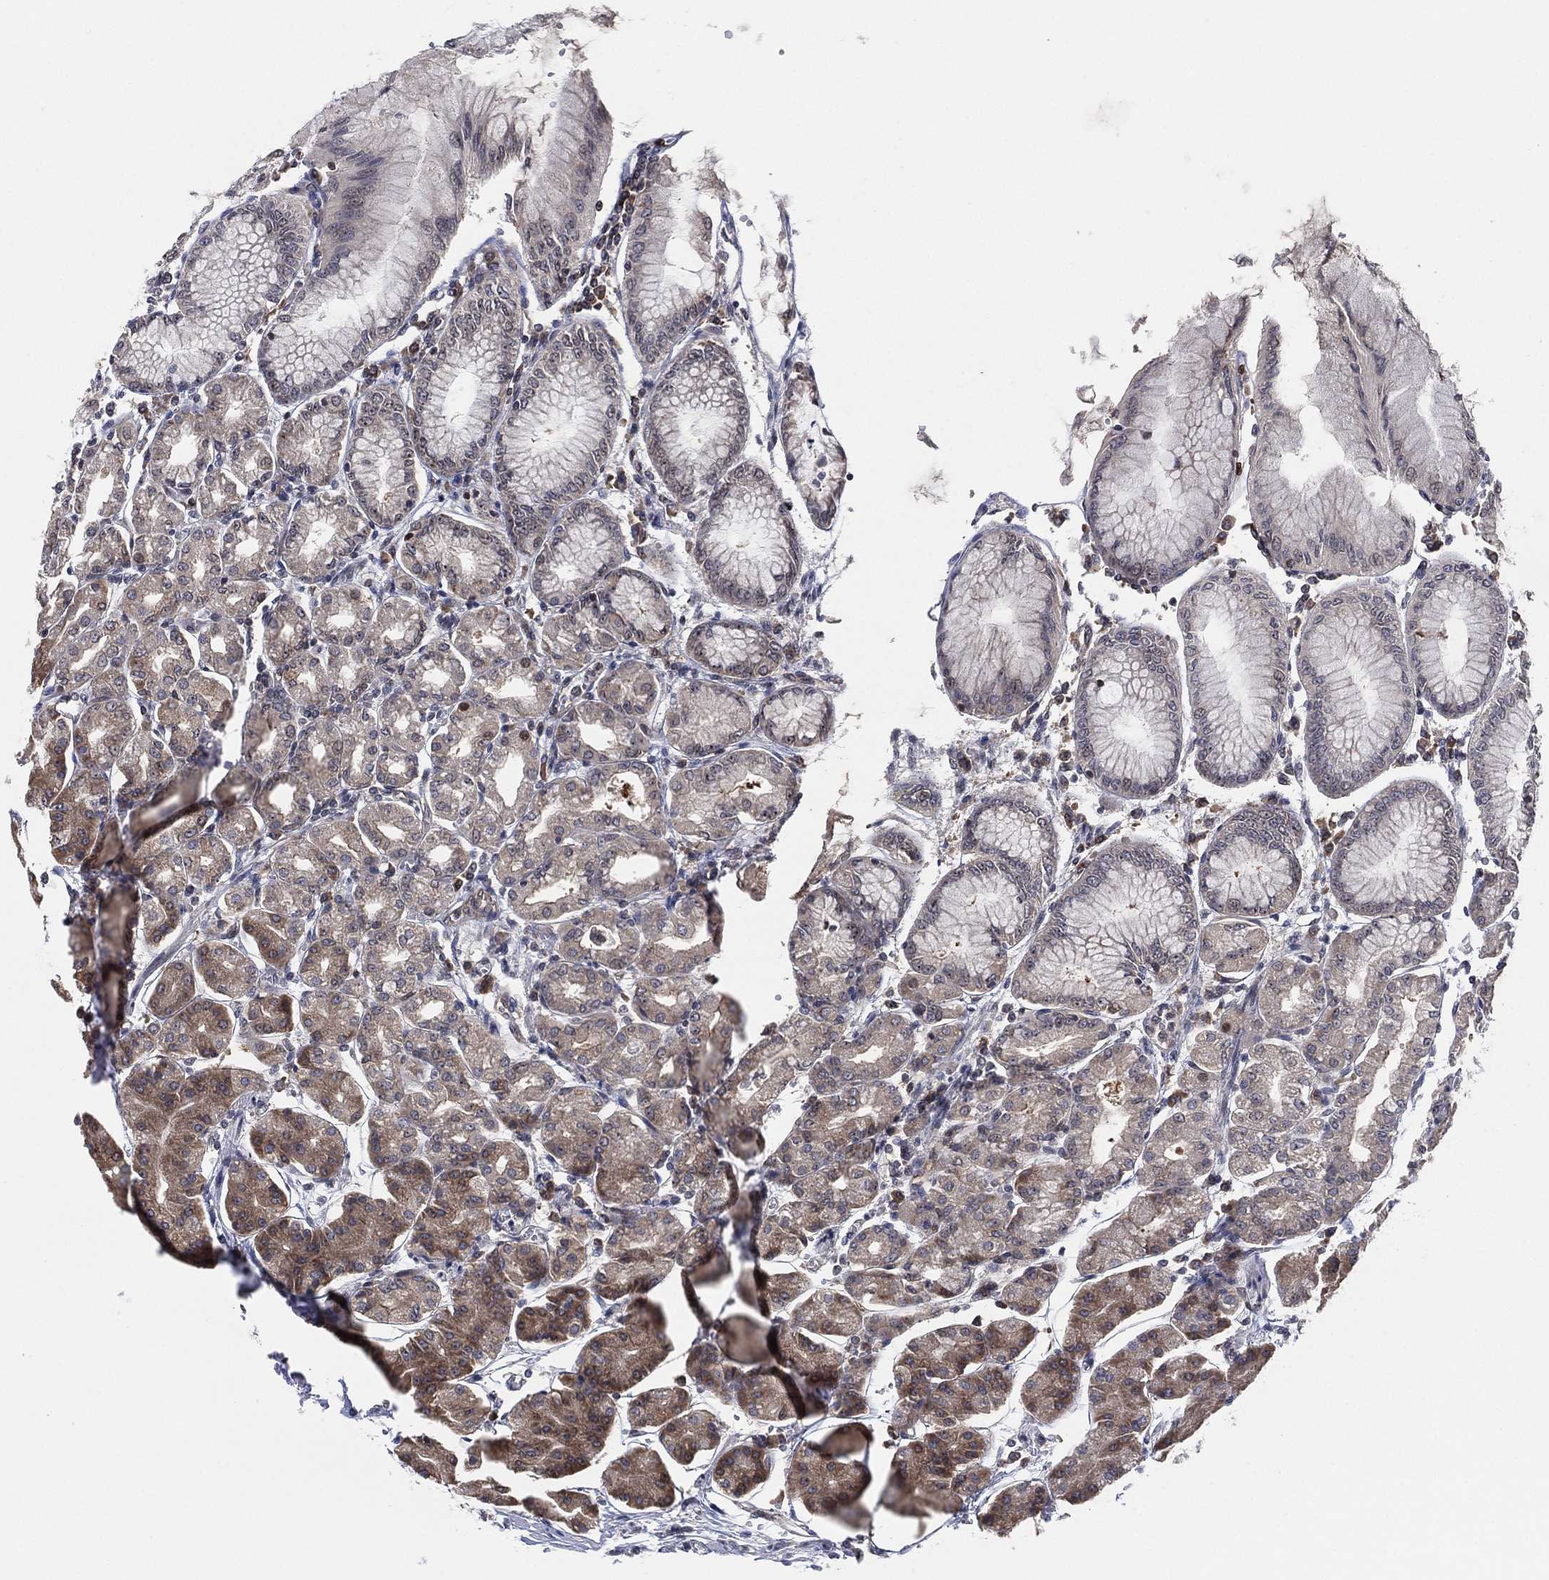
{"staining": {"intensity": "moderate", "quantity": "<25%", "location": "cytoplasmic/membranous"}, "tissue": "stomach", "cell_type": "Glandular cells", "image_type": "normal", "snomed": [{"axis": "morphology", "description": "Normal tissue, NOS"}, {"axis": "topography", "description": "Skeletal muscle"}, {"axis": "topography", "description": "Stomach"}], "caption": "IHC photomicrograph of benign stomach: human stomach stained using immunohistochemistry reveals low levels of moderate protein expression localized specifically in the cytoplasmic/membranous of glandular cells, appearing as a cytoplasmic/membranous brown color.", "gene": "TMCO1", "patient": {"sex": "female", "age": 57}}